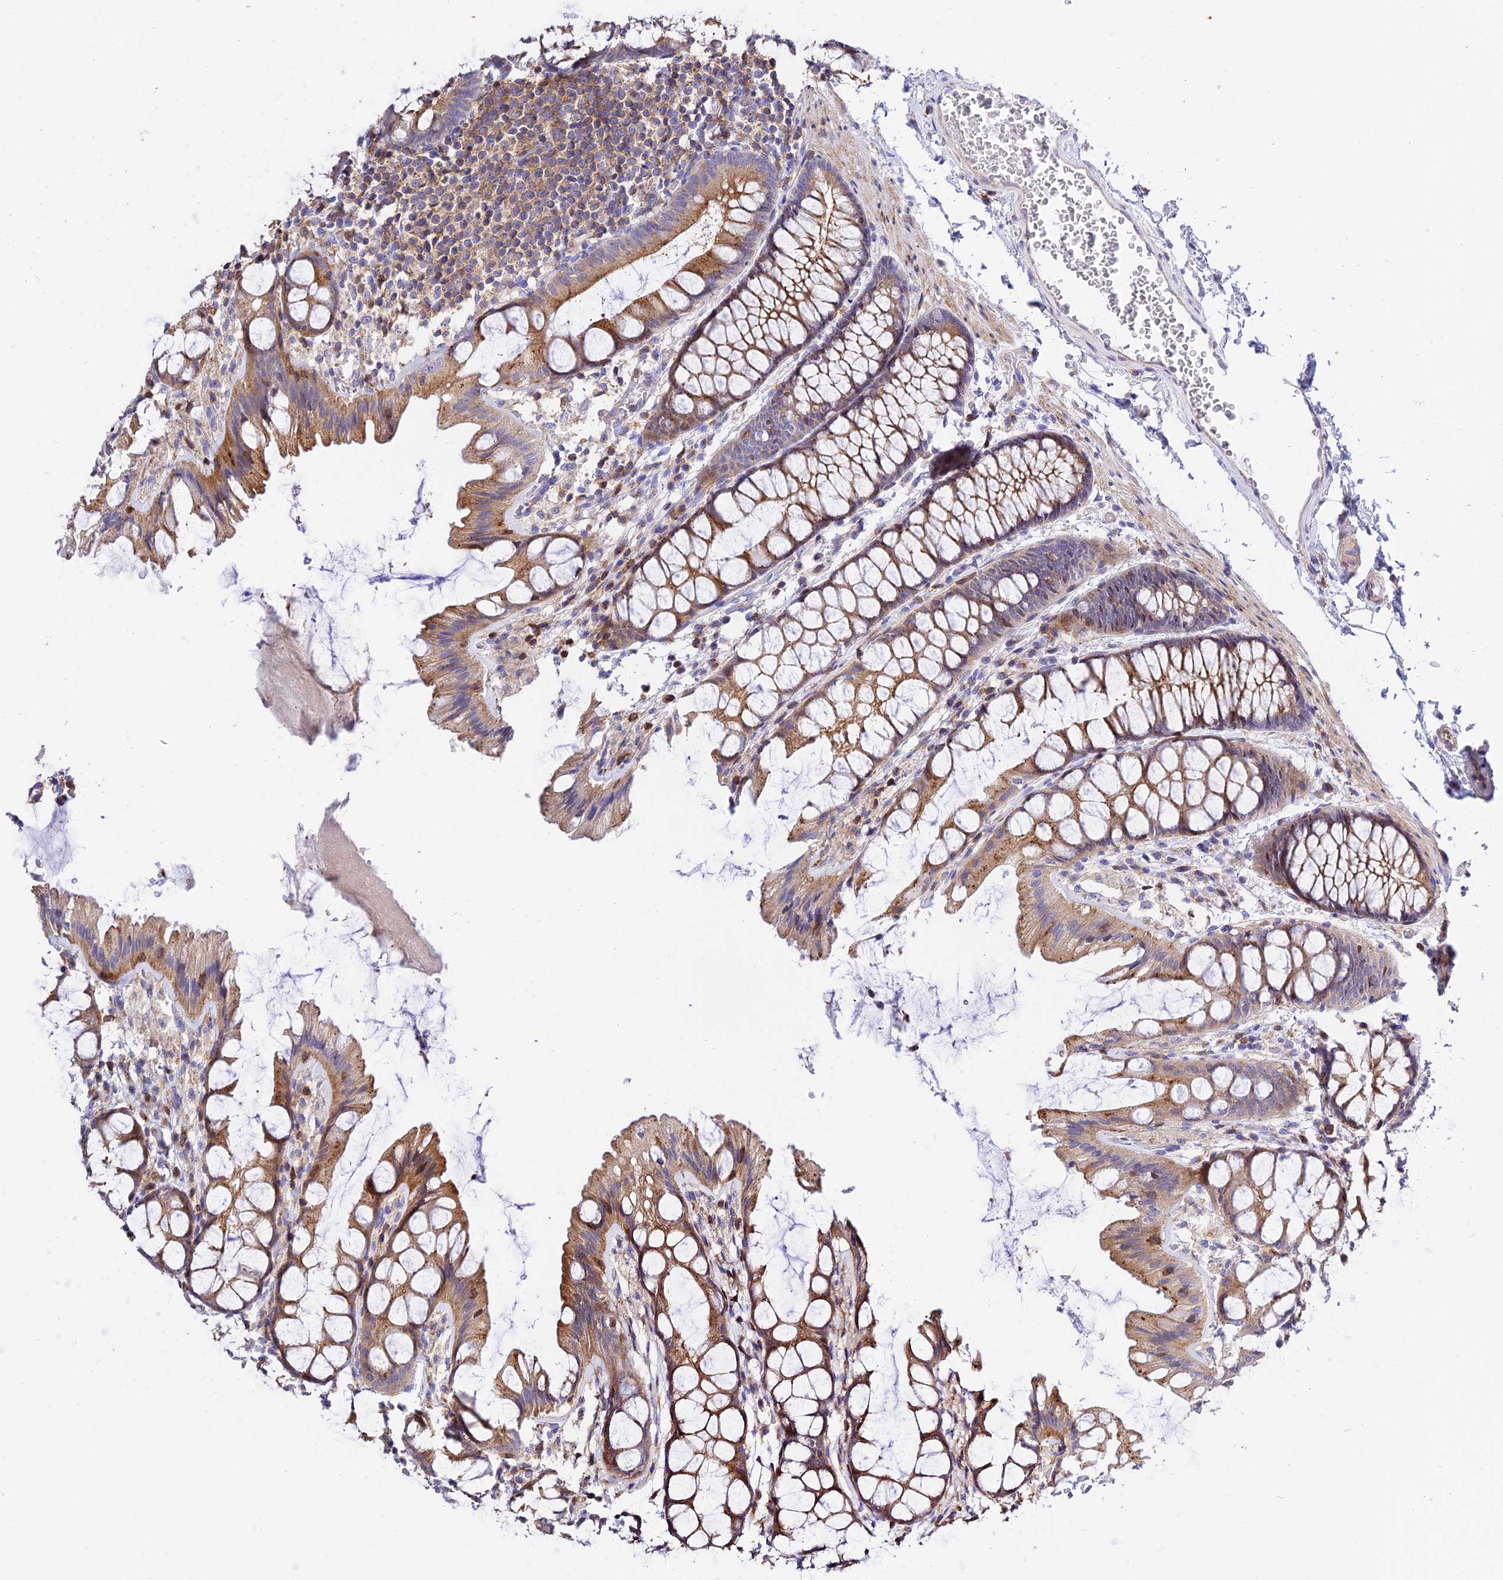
{"staining": {"intensity": "weak", "quantity": "25%-75%", "location": "cytoplasmic/membranous"}, "tissue": "colon", "cell_type": "Endothelial cells", "image_type": "normal", "snomed": [{"axis": "morphology", "description": "Normal tissue, NOS"}, {"axis": "topography", "description": "Colon"}], "caption": "Unremarkable colon was stained to show a protein in brown. There is low levels of weak cytoplasmic/membranous staining in approximately 25%-75% of endothelial cells.", "gene": "PRIM1", "patient": {"sex": "male", "age": 47}}